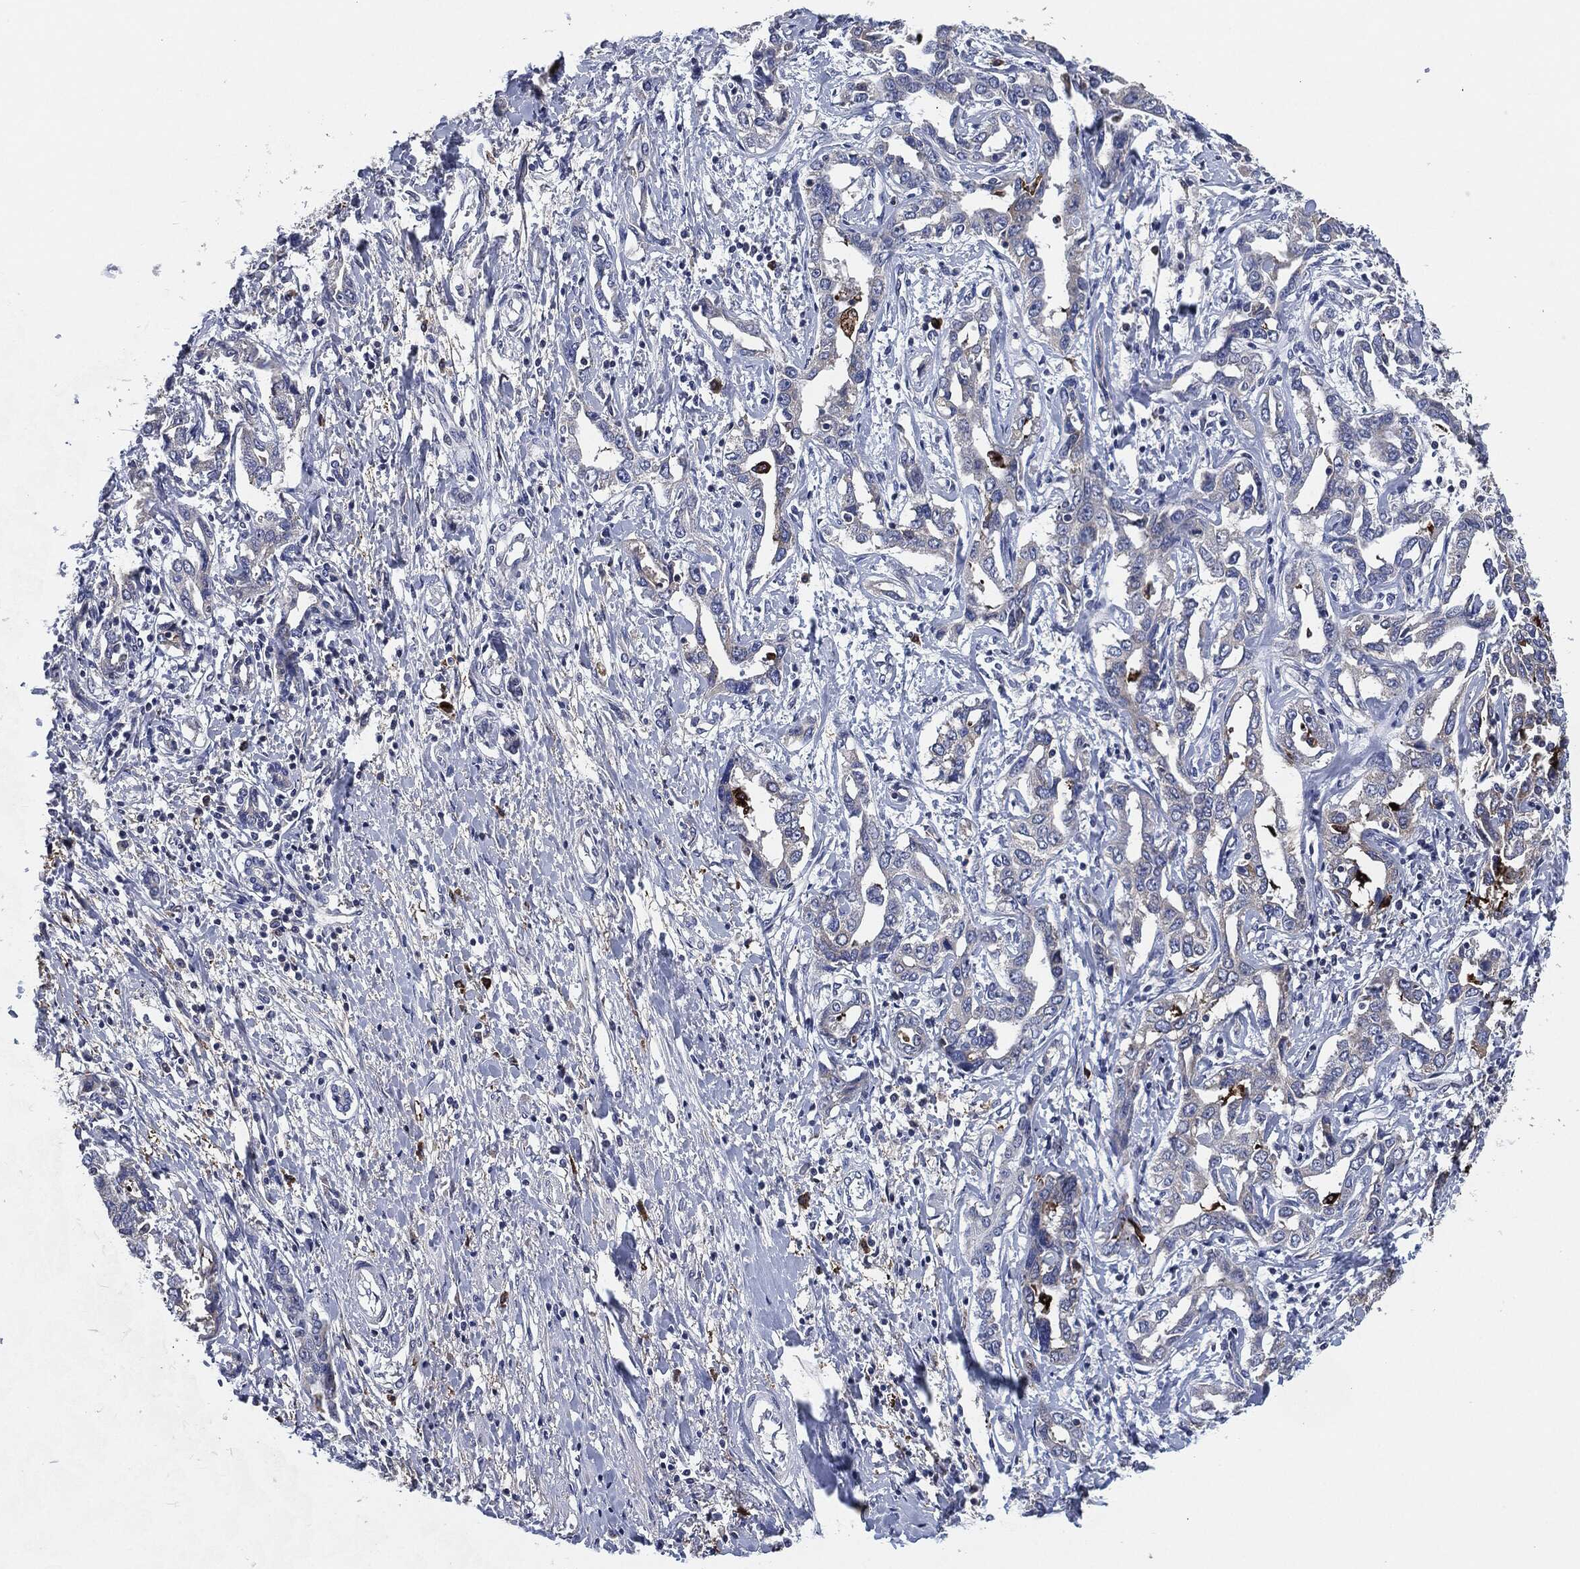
{"staining": {"intensity": "negative", "quantity": "none", "location": "none"}, "tissue": "liver cancer", "cell_type": "Tumor cells", "image_type": "cancer", "snomed": [{"axis": "morphology", "description": "Cholangiocarcinoma"}, {"axis": "topography", "description": "Liver"}], "caption": "Immunohistochemistry histopathology image of neoplastic tissue: liver cholangiocarcinoma stained with DAB displays no significant protein expression in tumor cells.", "gene": "TMEM11", "patient": {"sex": "male", "age": 59}}